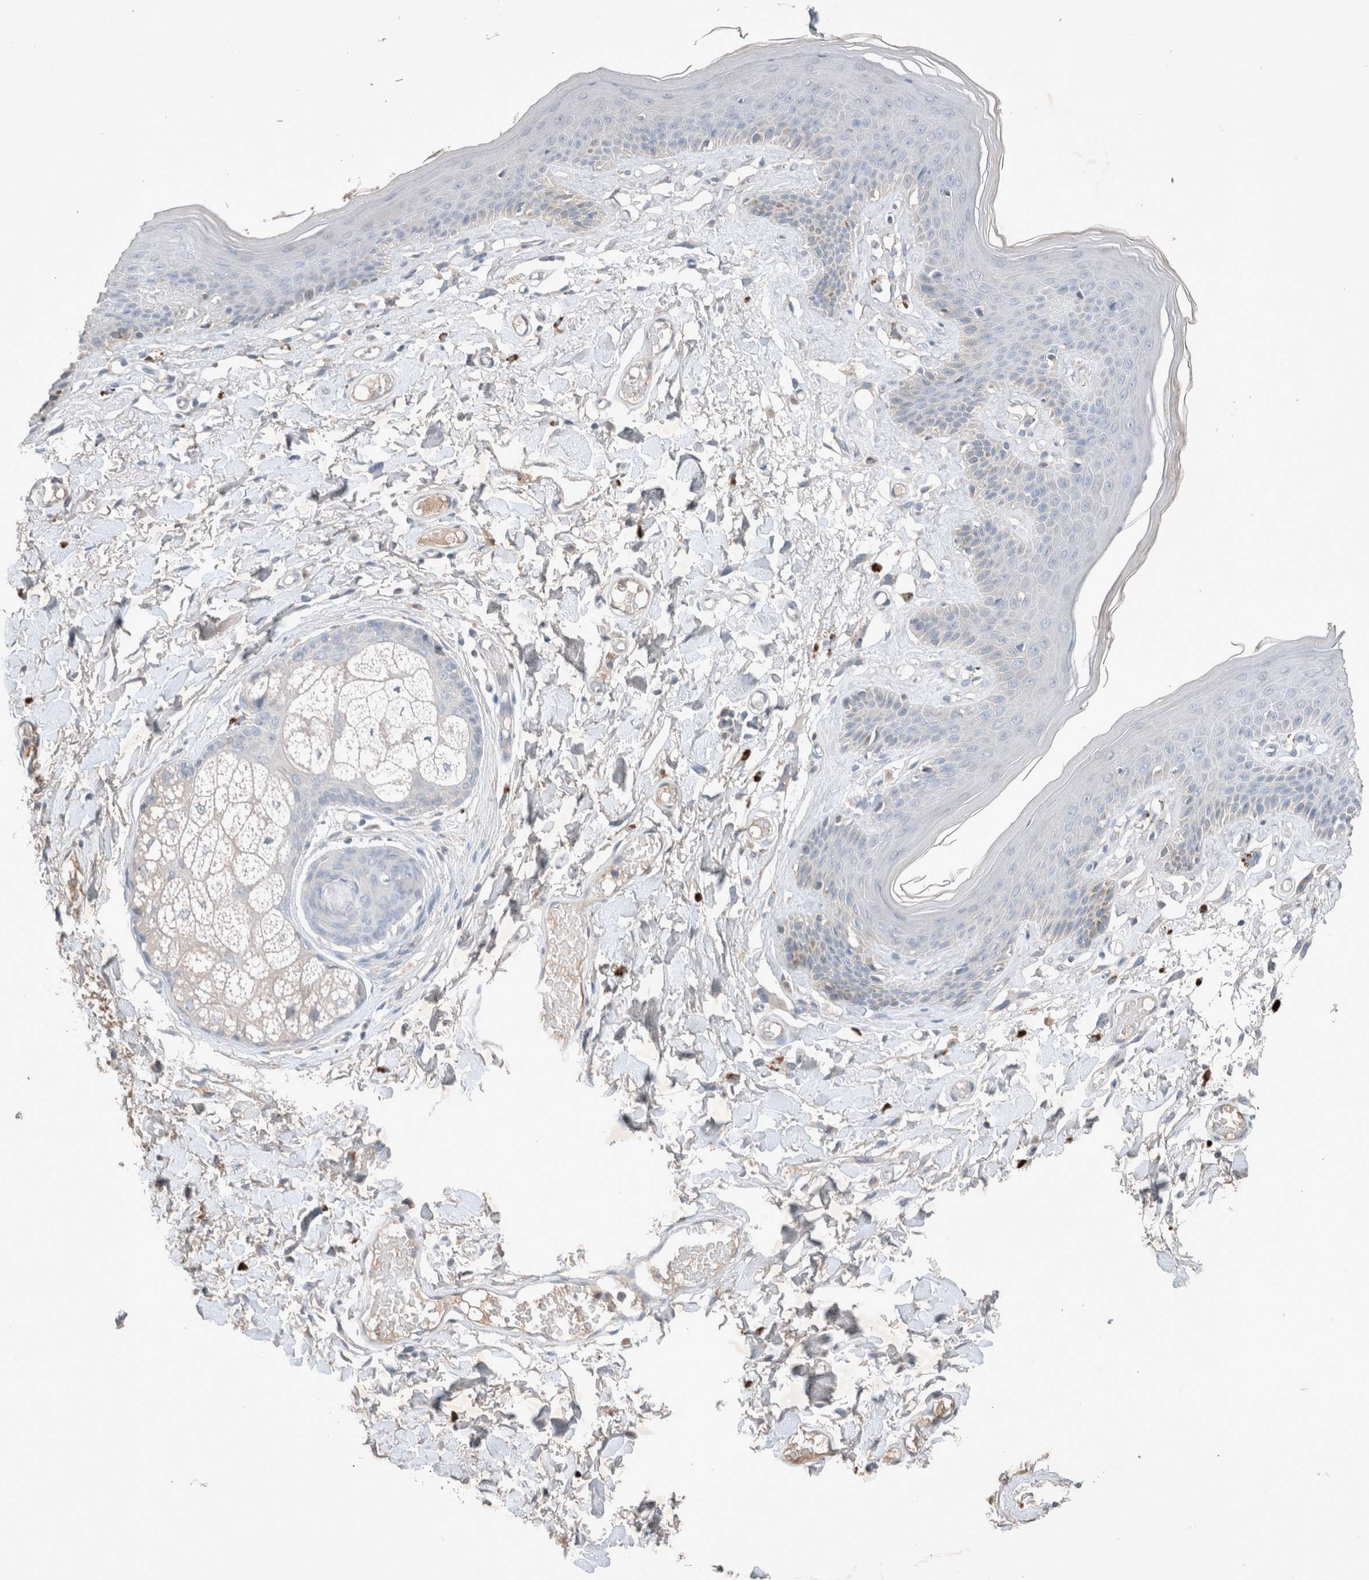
{"staining": {"intensity": "moderate", "quantity": "<25%", "location": "cytoplasmic/membranous"}, "tissue": "skin", "cell_type": "Epidermal cells", "image_type": "normal", "snomed": [{"axis": "morphology", "description": "Normal tissue, NOS"}, {"axis": "topography", "description": "Vulva"}], "caption": "A low amount of moderate cytoplasmic/membranous staining is identified in approximately <25% of epidermal cells in benign skin.", "gene": "UGCG", "patient": {"sex": "female", "age": 73}}